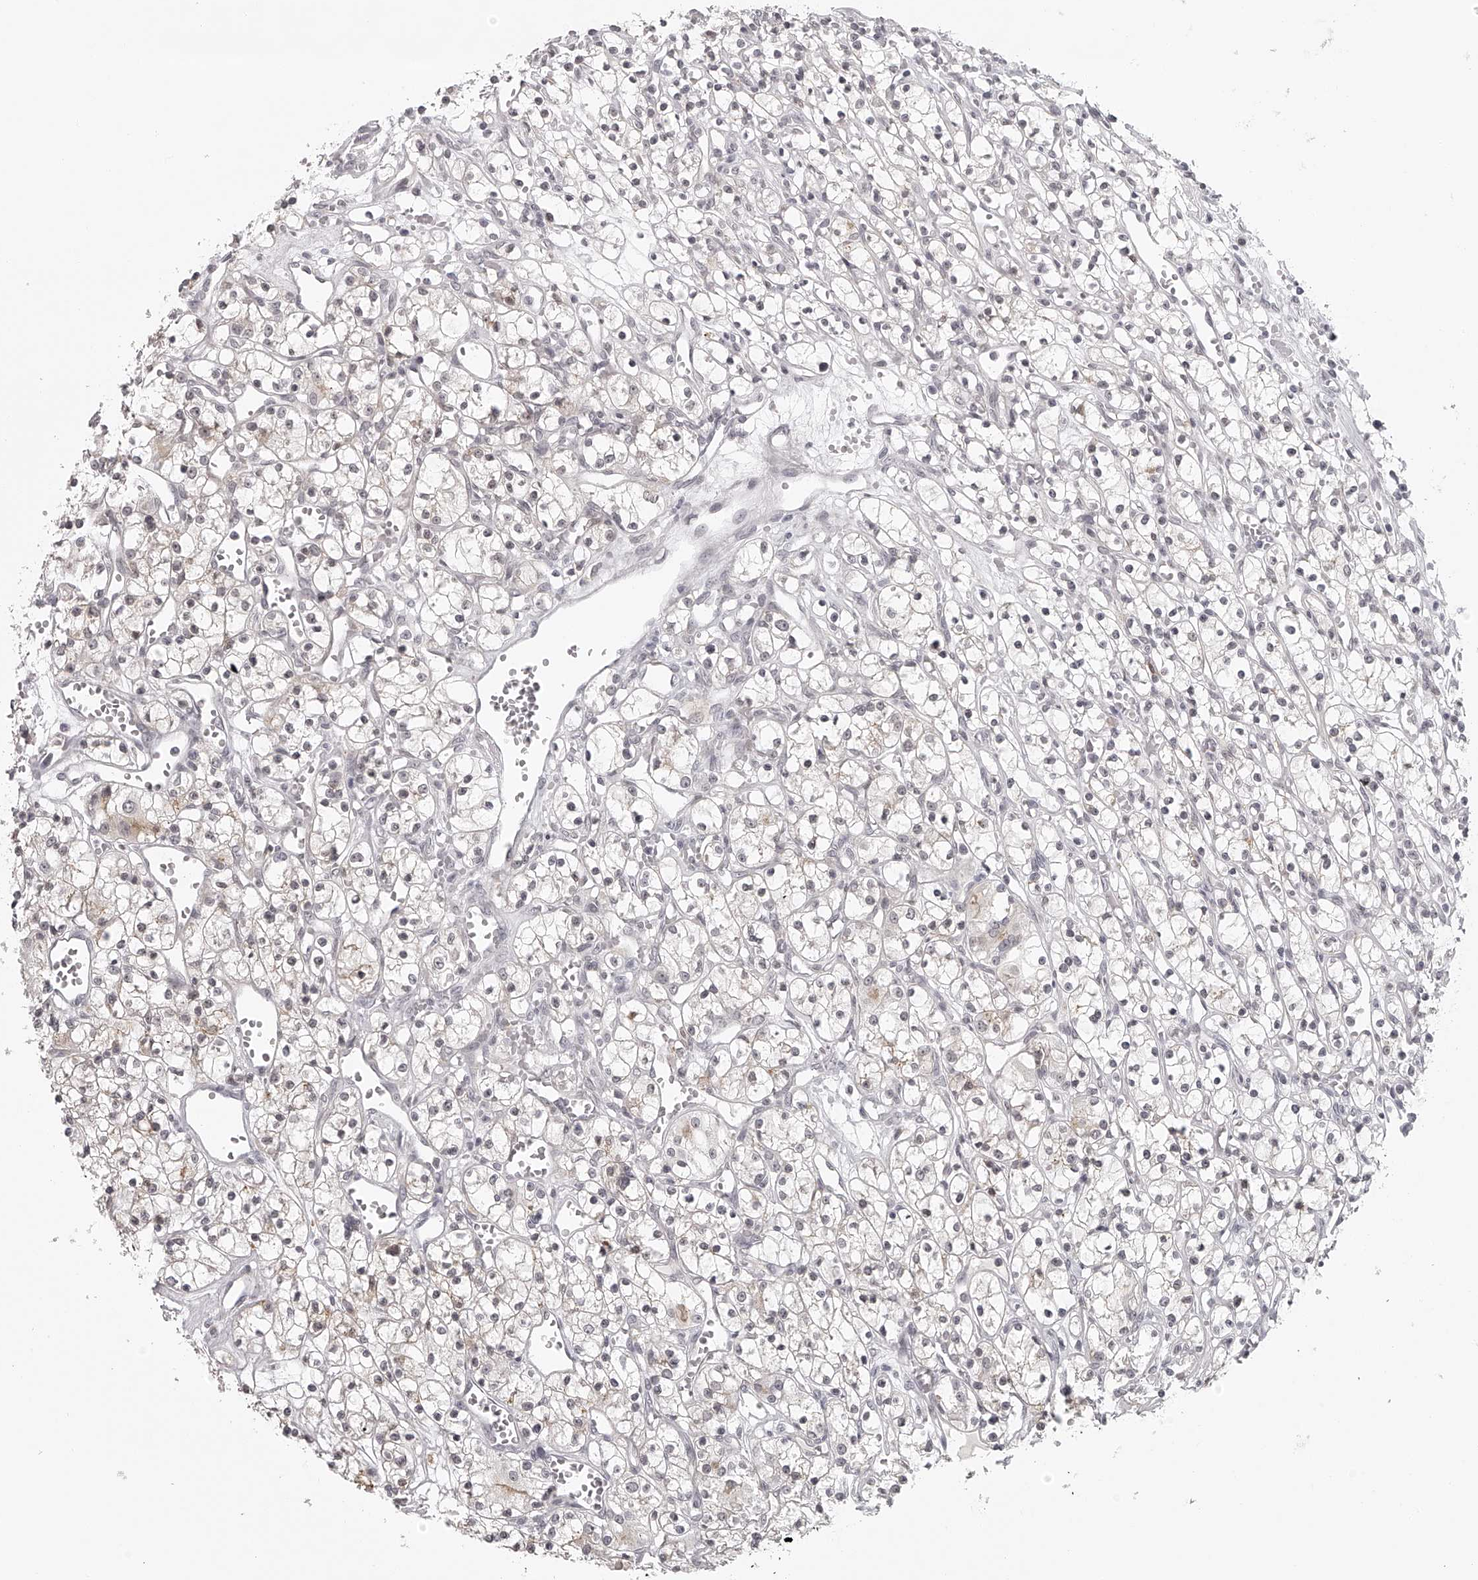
{"staining": {"intensity": "negative", "quantity": "none", "location": "none"}, "tissue": "renal cancer", "cell_type": "Tumor cells", "image_type": "cancer", "snomed": [{"axis": "morphology", "description": "Adenocarcinoma, NOS"}, {"axis": "topography", "description": "Kidney"}], "caption": "The photomicrograph displays no staining of tumor cells in adenocarcinoma (renal).", "gene": "RNF220", "patient": {"sex": "female", "age": 59}}